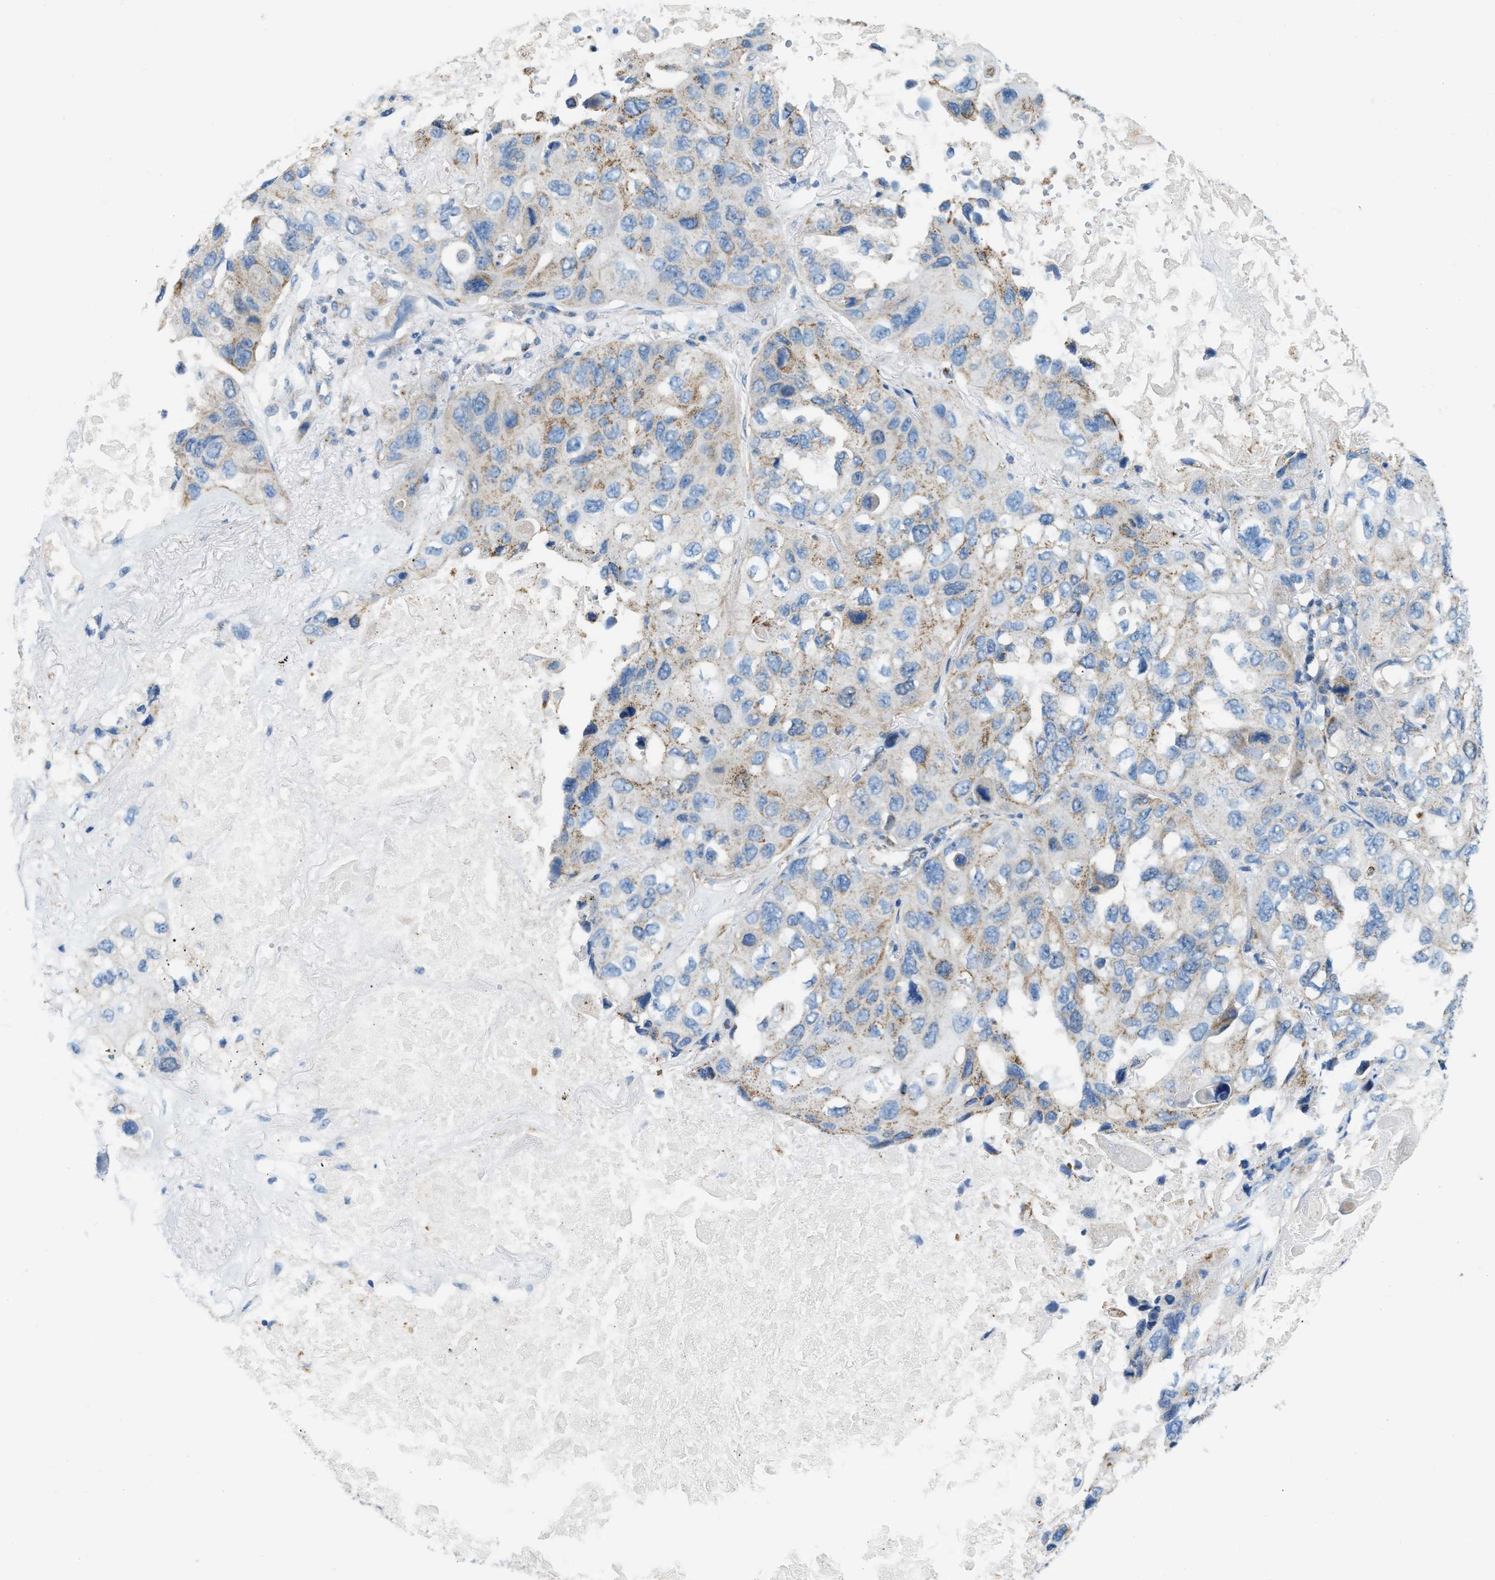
{"staining": {"intensity": "moderate", "quantity": "<25%", "location": "cytoplasmic/membranous"}, "tissue": "lung cancer", "cell_type": "Tumor cells", "image_type": "cancer", "snomed": [{"axis": "morphology", "description": "Squamous cell carcinoma, NOS"}, {"axis": "topography", "description": "Lung"}], "caption": "IHC (DAB) staining of human lung cancer (squamous cell carcinoma) reveals moderate cytoplasmic/membranous protein staining in about <25% of tumor cells. IHC stains the protein of interest in brown and the nuclei are stained blue.", "gene": "JADE1", "patient": {"sex": "female", "age": 73}}